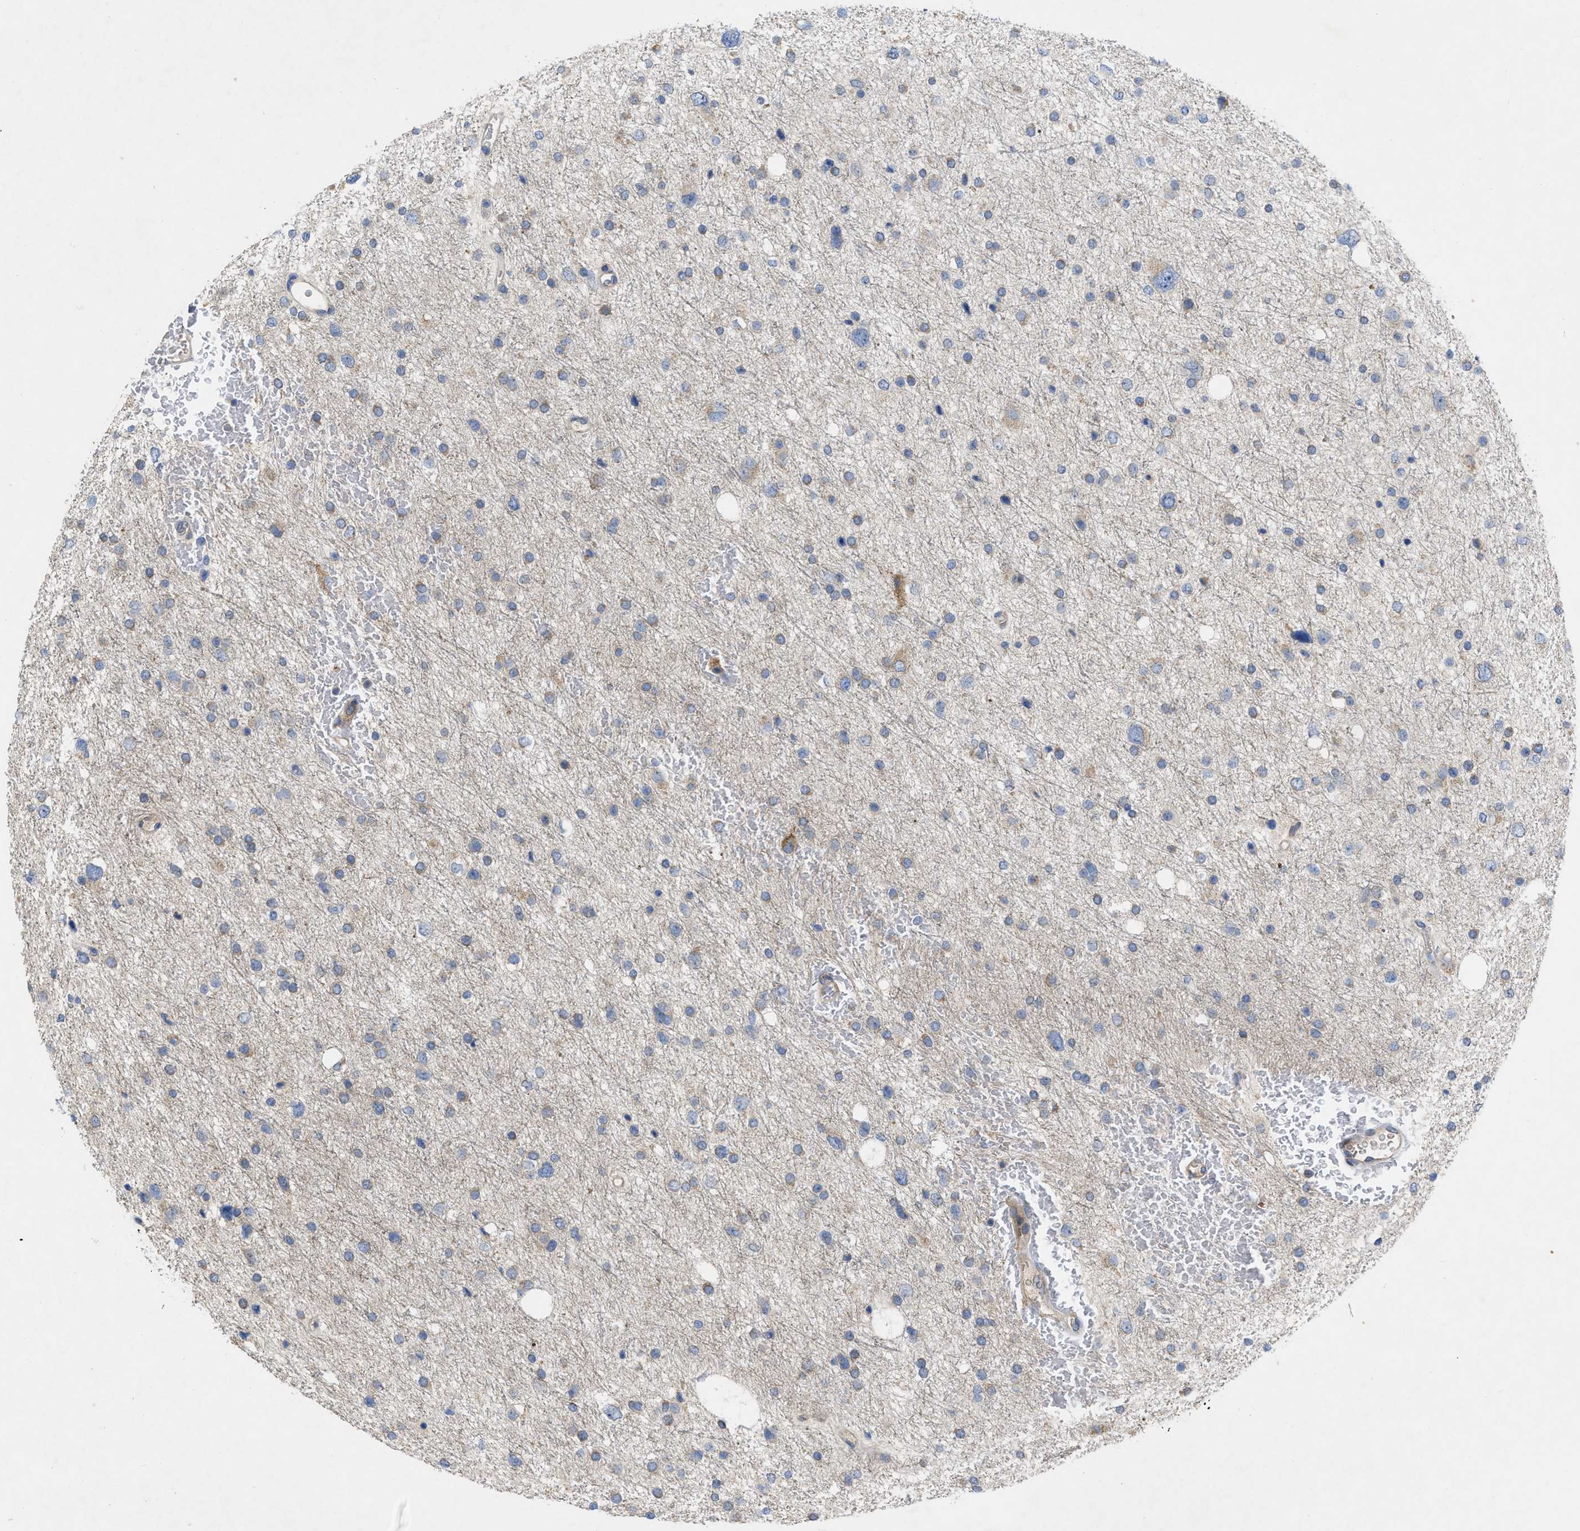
{"staining": {"intensity": "negative", "quantity": "none", "location": "none"}, "tissue": "glioma", "cell_type": "Tumor cells", "image_type": "cancer", "snomed": [{"axis": "morphology", "description": "Glioma, malignant, Low grade"}, {"axis": "topography", "description": "Brain"}], "caption": "This is a histopathology image of IHC staining of glioma, which shows no positivity in tumor cells.", "gene": "TMEM131", "patient": {"sex": "female", "age": 37}}